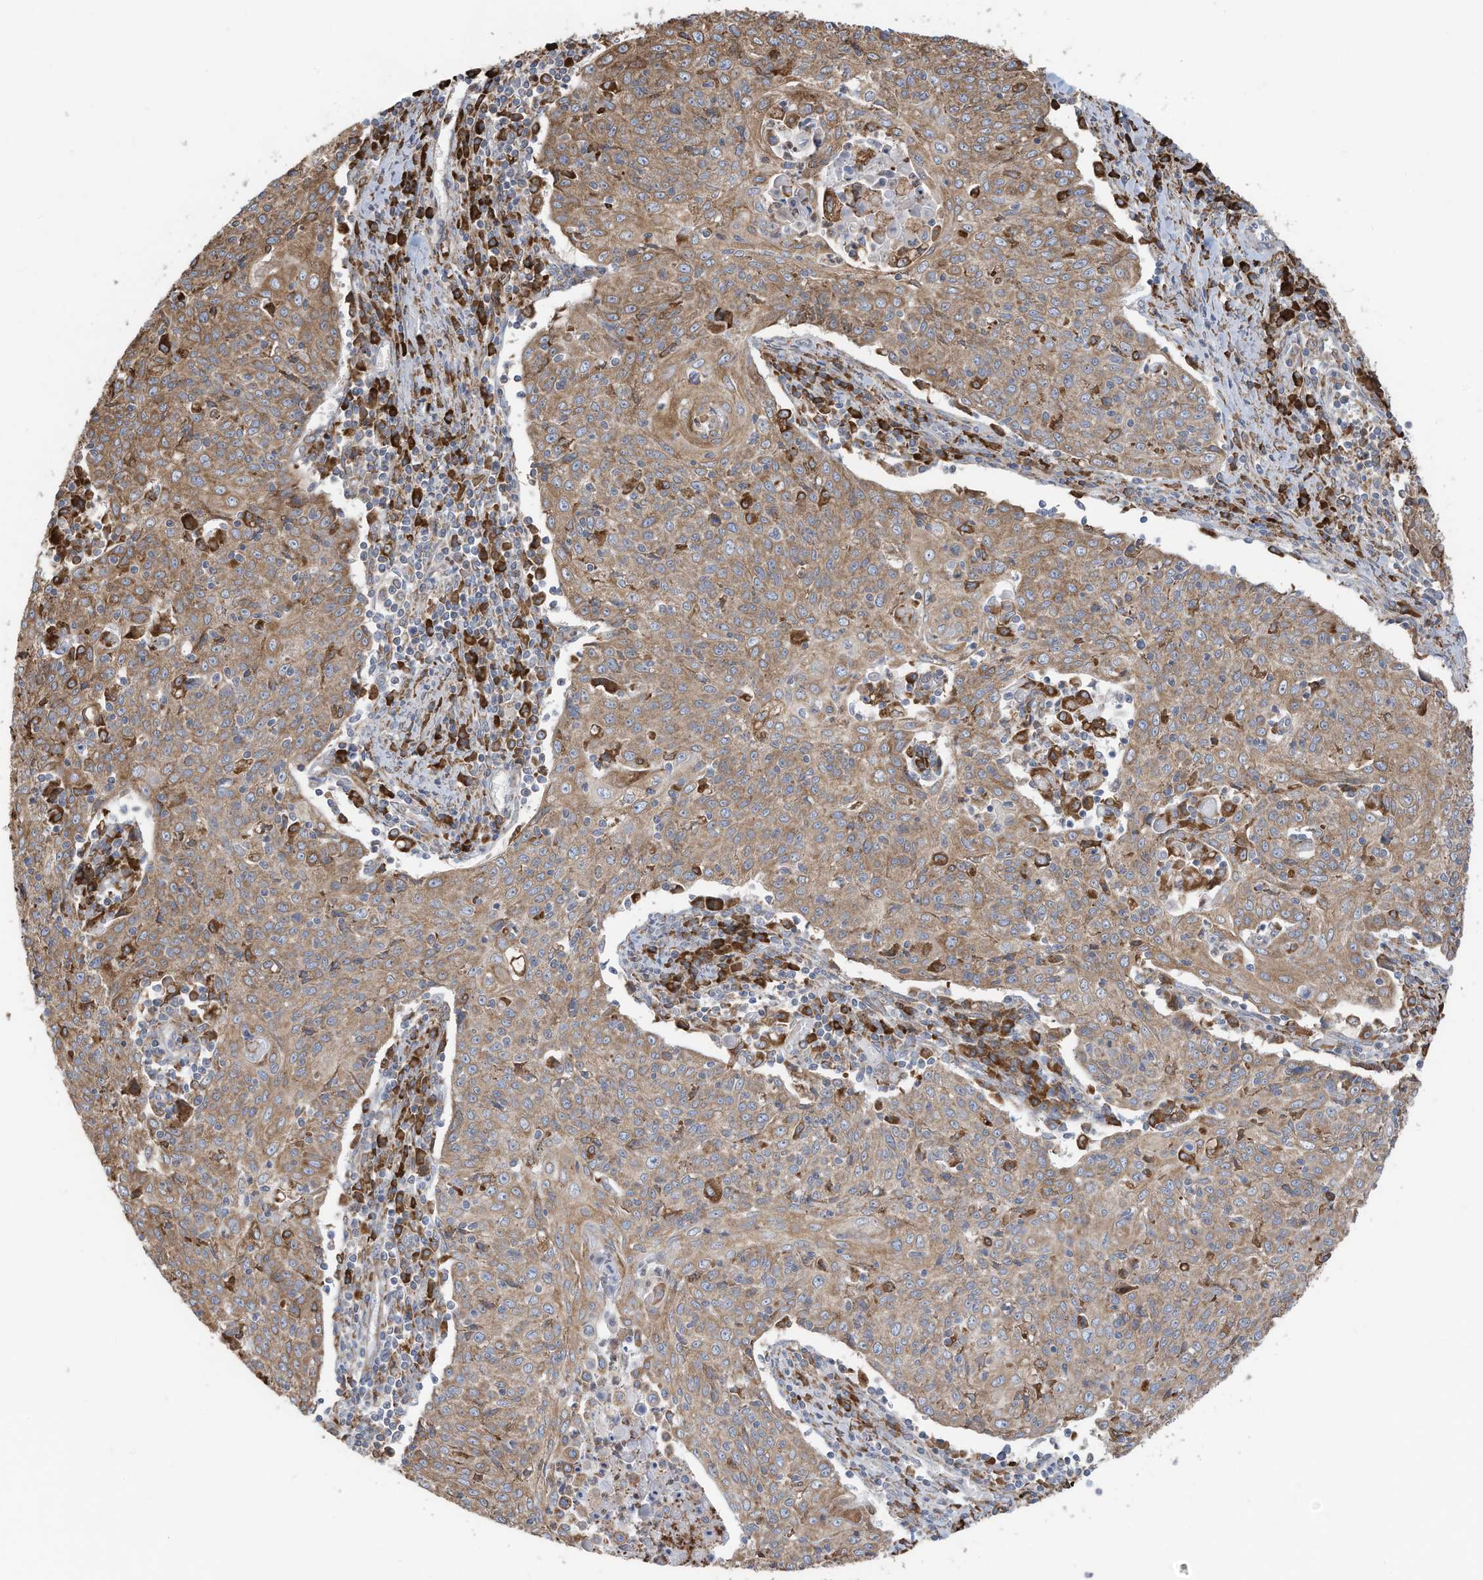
{"staining": {"intensity": "moderate", "quantity": ">75%", "location": "cytoplasmic/membranous"}, "tissue": "cervical cancer", "cell_type": "Tumor cells", "image_type": "cancer", "snomed": [{"axis": "morphology", "description": "Squamous cell carcinoma, NOS"}, {"axis": "topography", "description": "Cervix"}], "caption": "Immunohistochemistry (IHC) of cervical cancer (squamous cell carcinoma) exhibits medium levels of moderate cytoplasmic/membranous expression in about >75% of tumor cells.", "gene": "ZNF354C", "patient": {"sex": "female", "age": 48}}